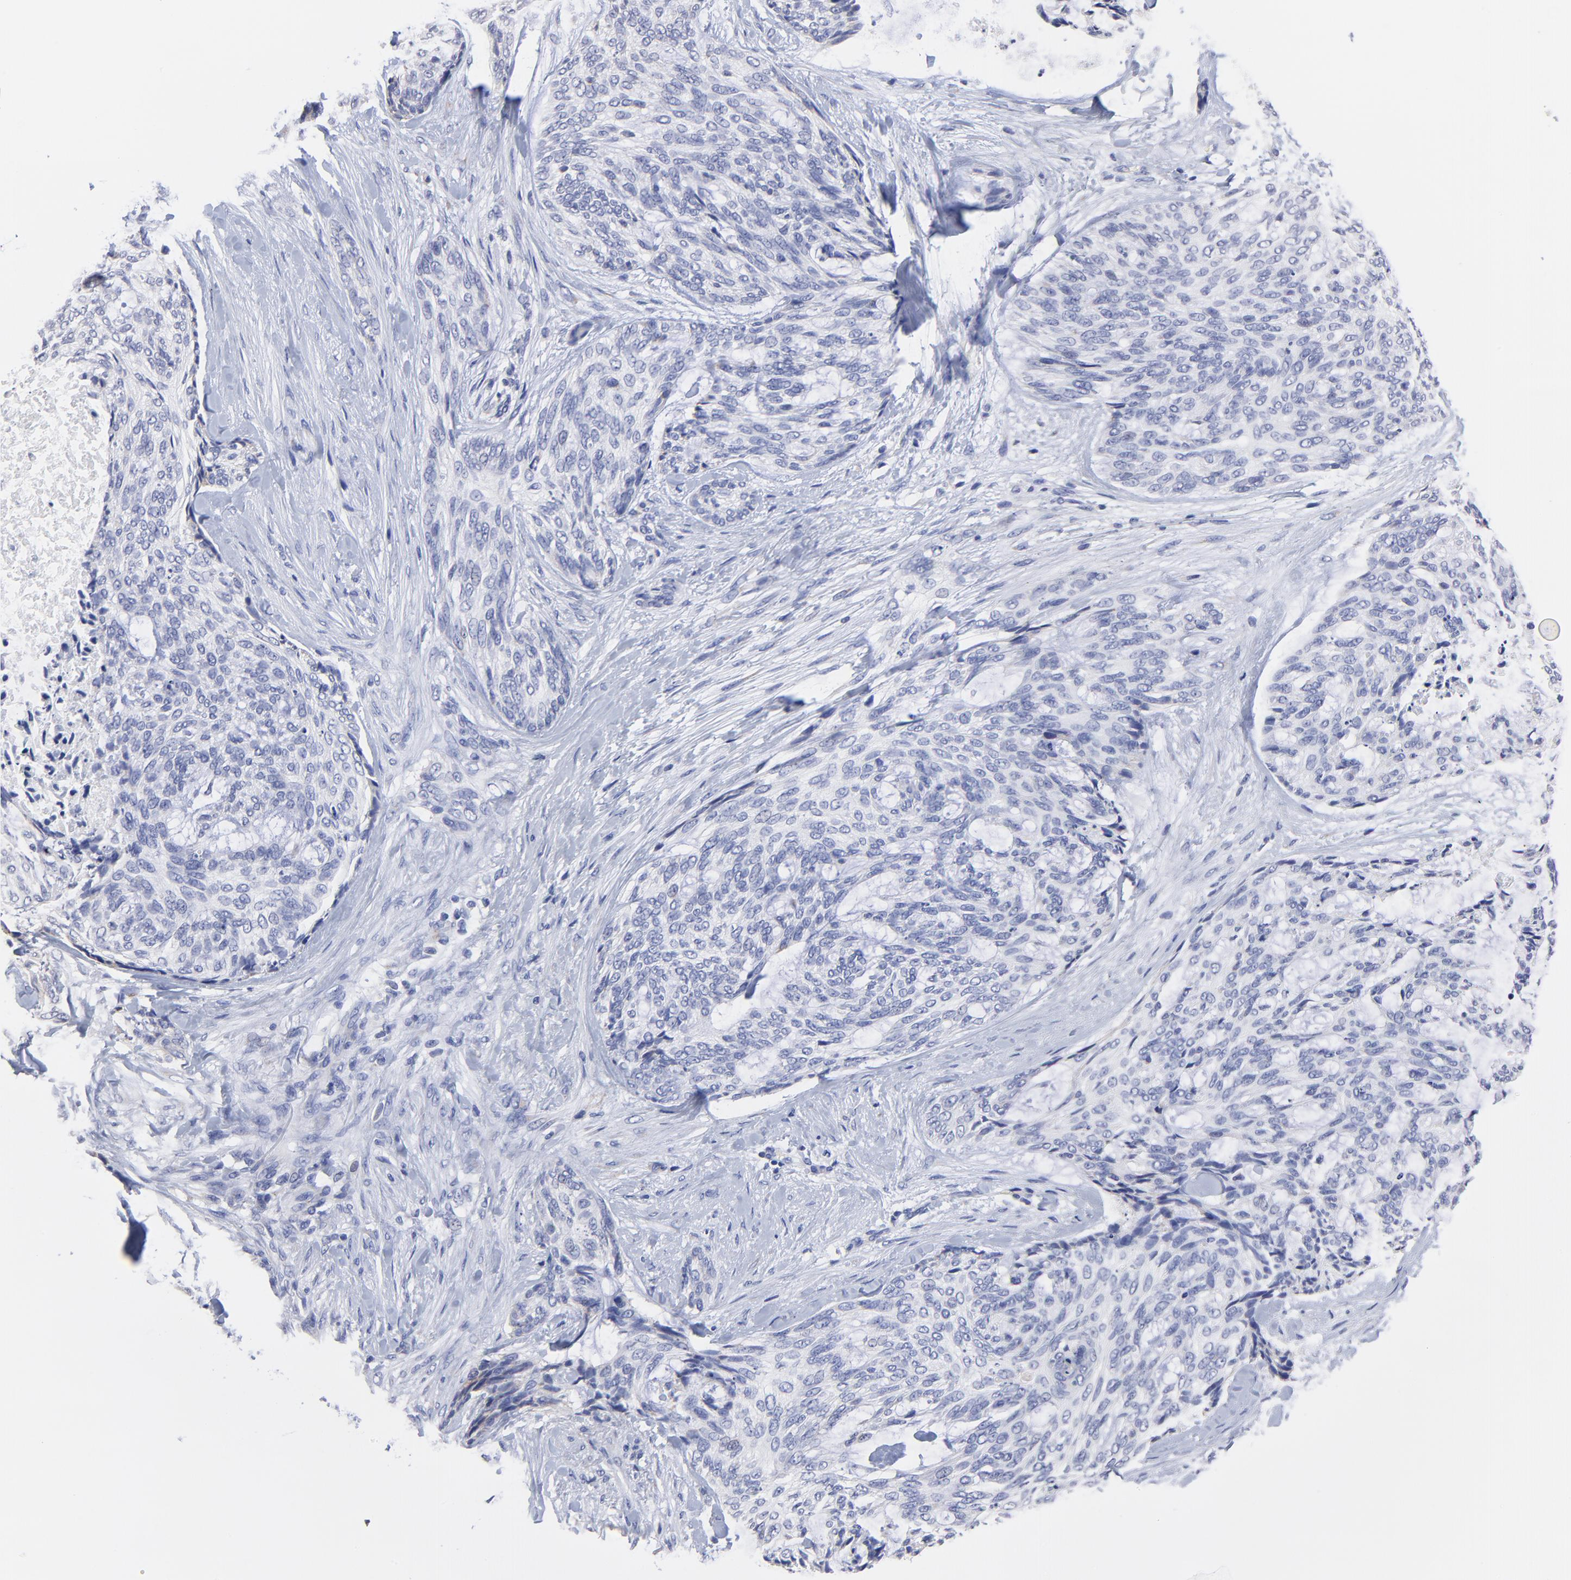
{"staining": {"intensity": "negative", "quantity": "none", "location": "none"}, "tissue": "skin cancer", "cell_type": "Tumor cells", "image_type": "cancer", "snomed": [{"axis": "morphology", "description": "Normal tissue, NOS"}, {"axis": "morphology", "description": "Basal cell carcinoma"}, {"axis": "topography", "description": "Skin"}], "caption": "Basal cell carcinoma (skin) stained for a protein using immunohistochemistry shows no staining tumor cells.", "gene": "LAX1", "patient": {"sex": "female", "age": 71}}